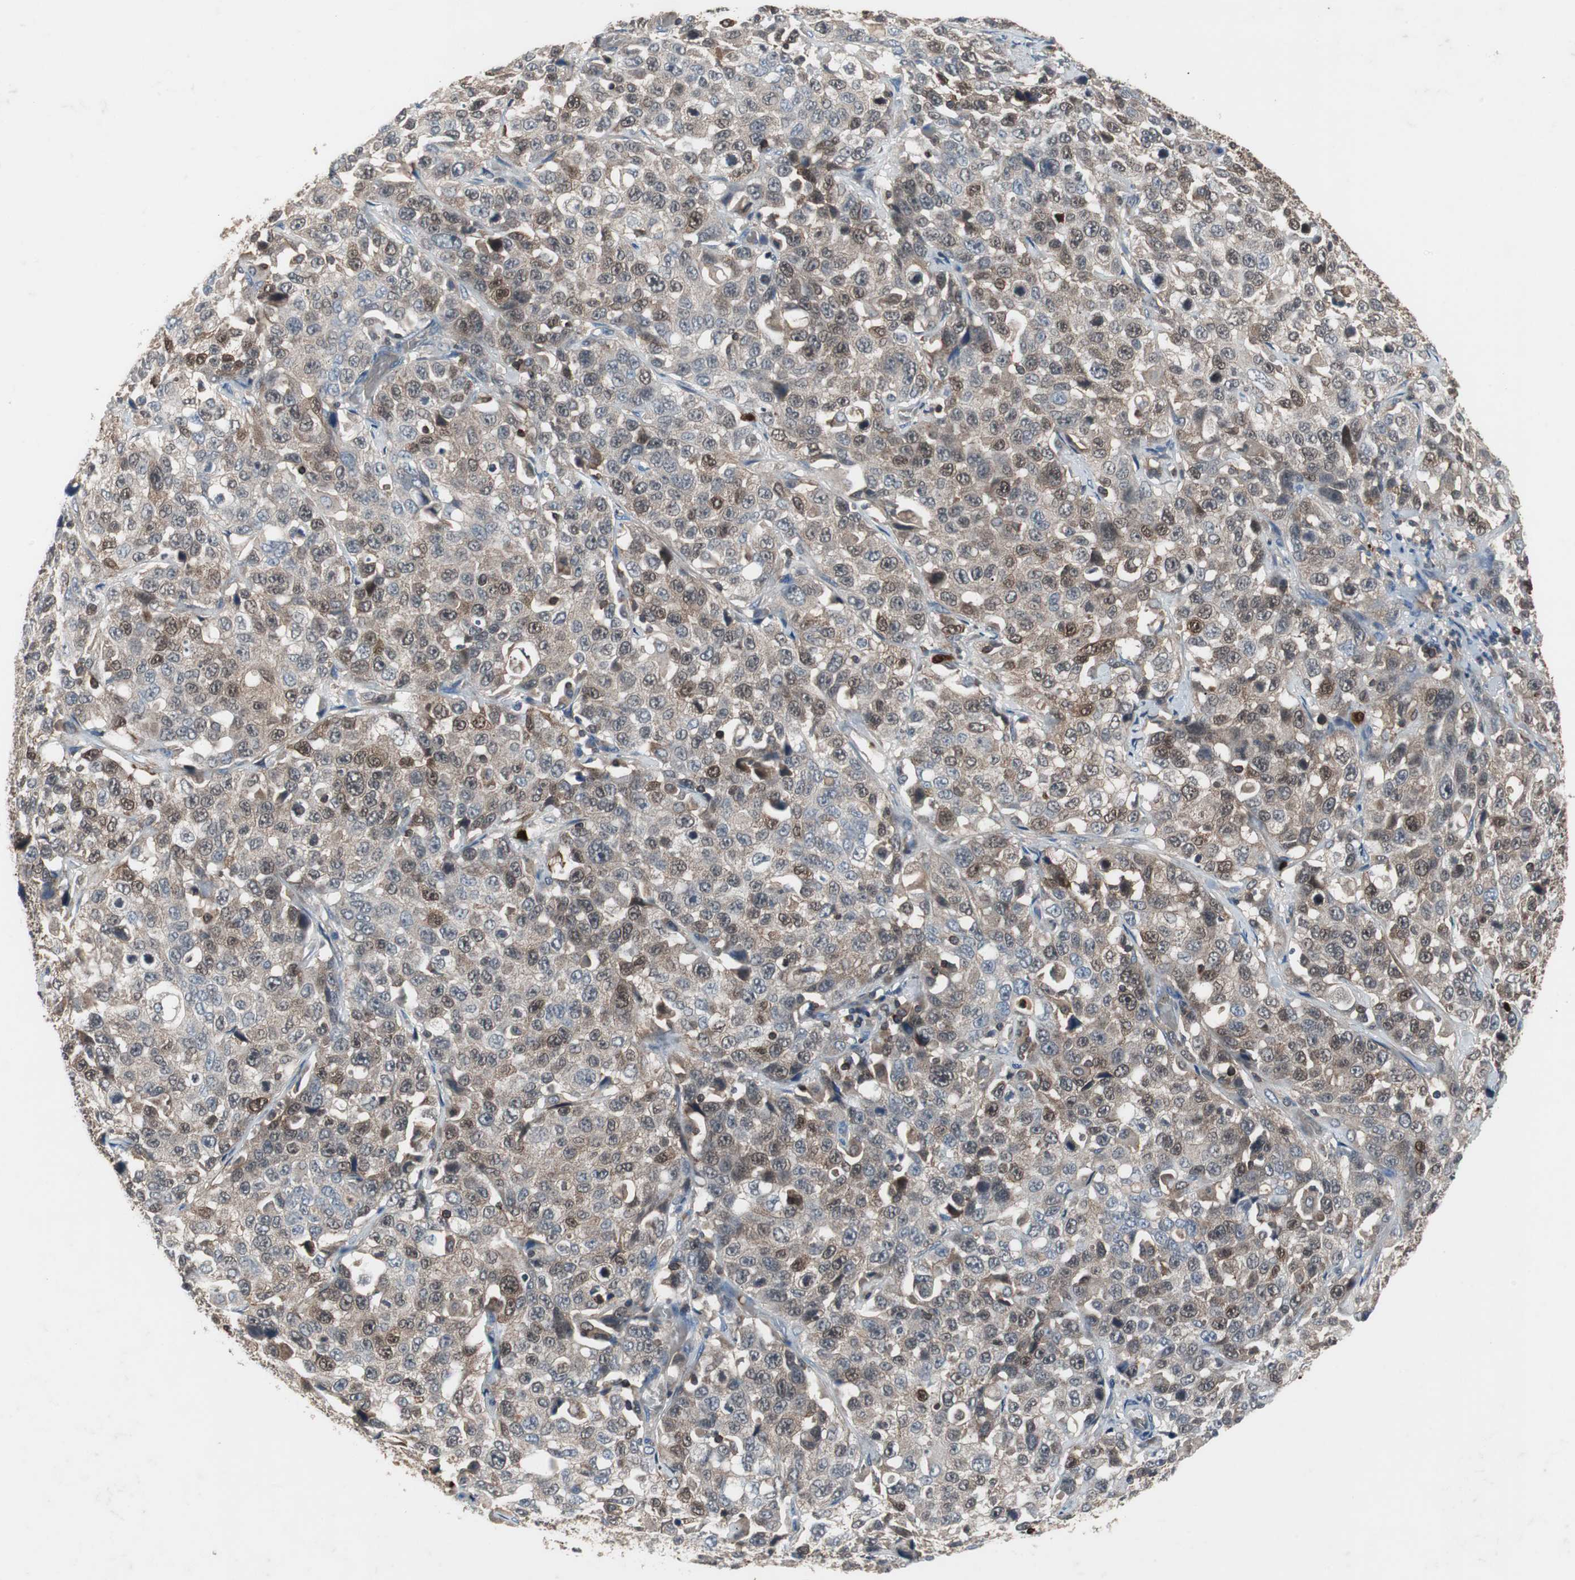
{"staining": {"intensity": "weak", "quantity": "25%-75%", "location": "cytoplasmic/membranous,nuclear"}, "tissue": "stomach cancer", "cell_type": "Tumor cells", "image_type": "cancer", "snomed": [{"axis": "morphology", "description": "Normal tissue, NOS"}, {"axis": "morphology", "description": "Adenocarcinoma, NOS"}, {"axis": "topography", "description": "Stomach"}], "caption": "DAB (3,3'-diaminobenzidine) immunohistochemical staining of human stomach cancer (adenocarcinoma) reveals weak cytoplasmic/membranous and nuclear protein positivity in approximately 25%-75% of tumor cells.", "gene": "CALB2", "patient": {"sex": "male", "age": 48}}